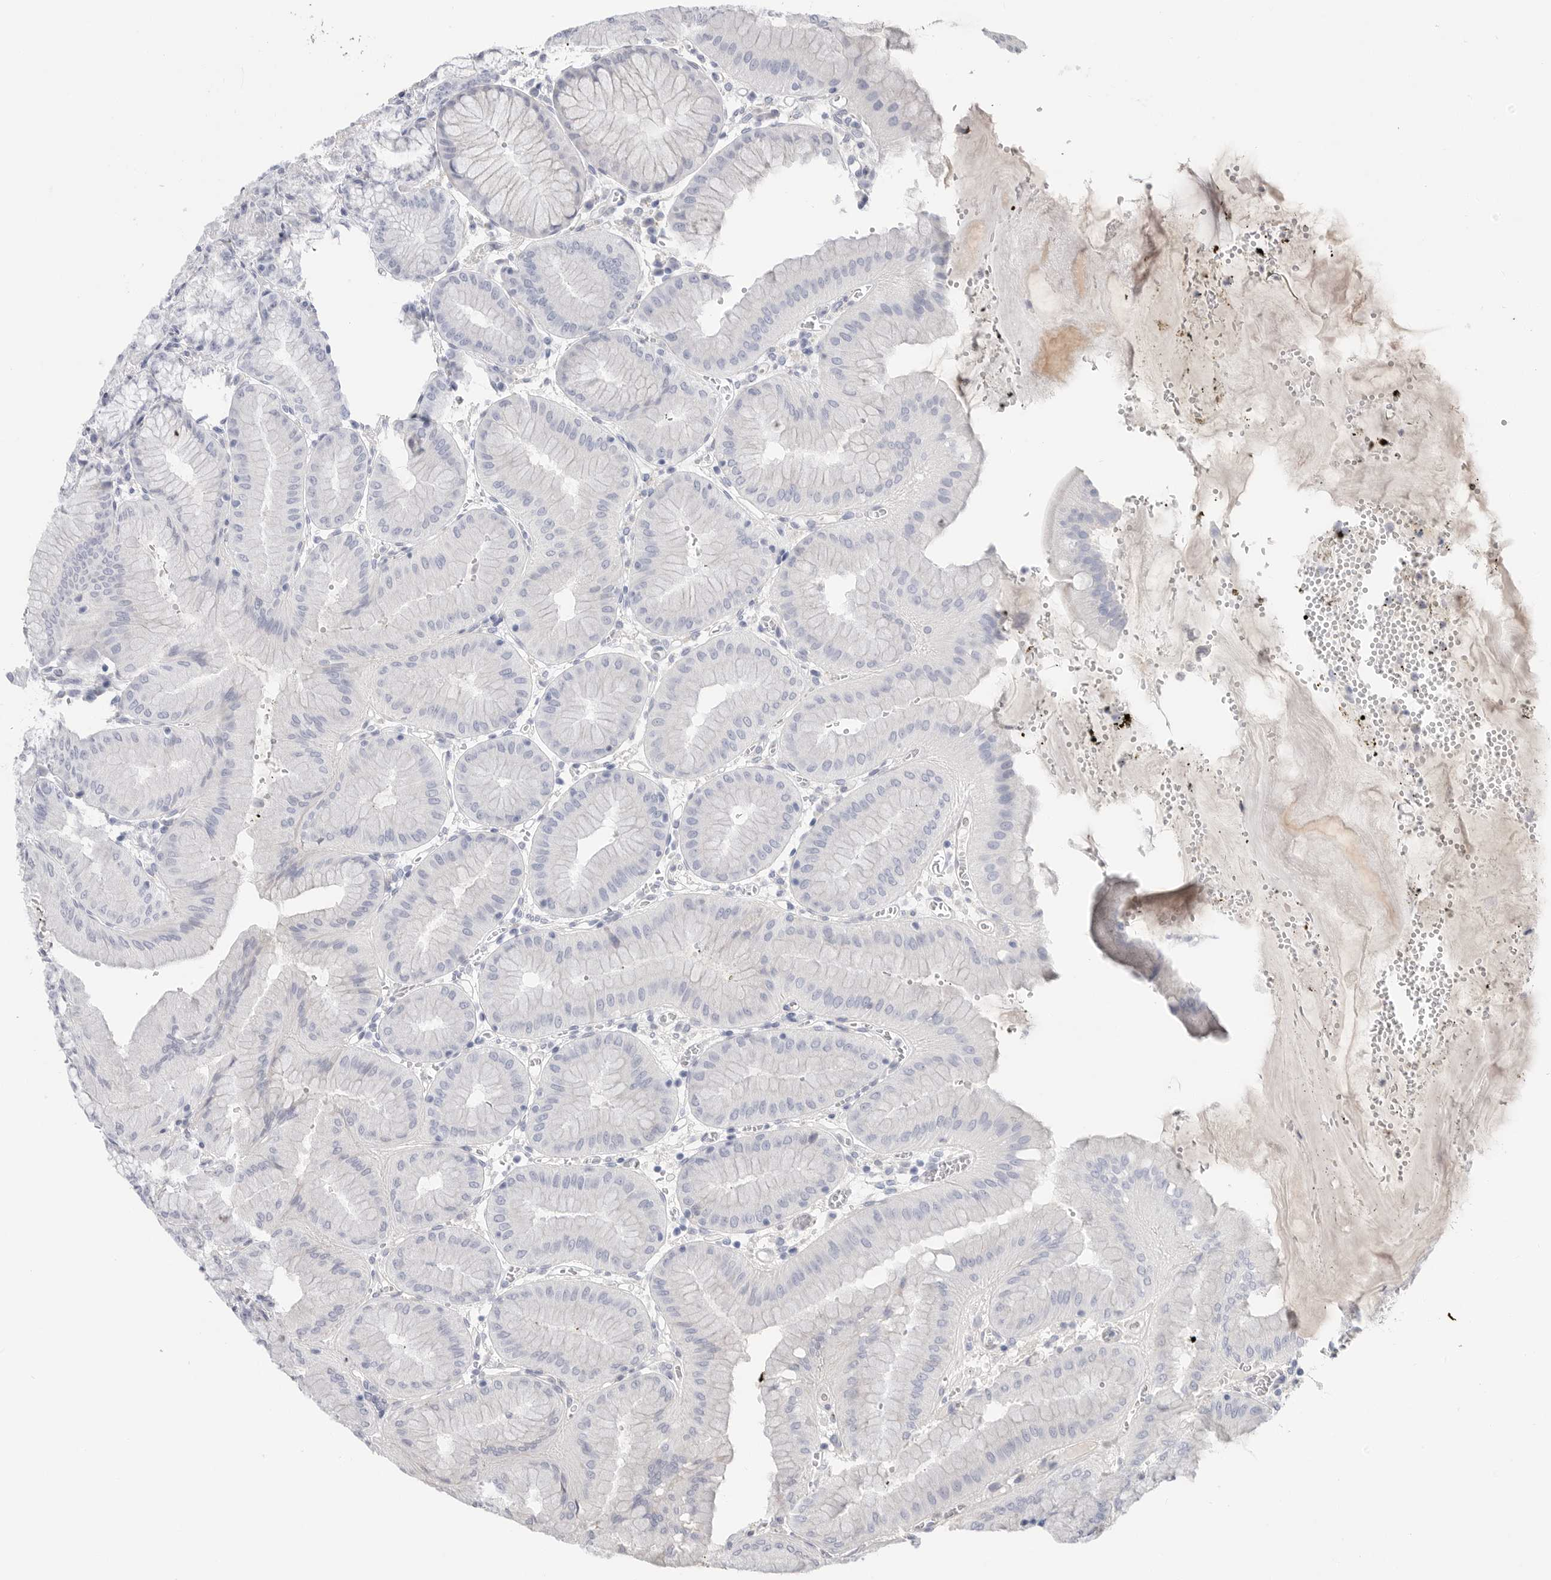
{"staining": {"intensity": "negative", "quantity": "none", "location": "none"}, "tissue": "stomach", "cell_type": "Glandular cells", "image_type": "normal", "snomed": [{"axis": "morphology", "description": "Normal tissue, NOS"}, {"axis": "topography", "description": "Stomach, lower"}], "caption": "The histopathology image displays no staining of glandular cells in benign stomach. (Brightfield microscopy of DAB immunohistochemistry (IHC) at high magnification).", "gene": "CAMK2B", "patient": {"sex": "male", "age": 71}}